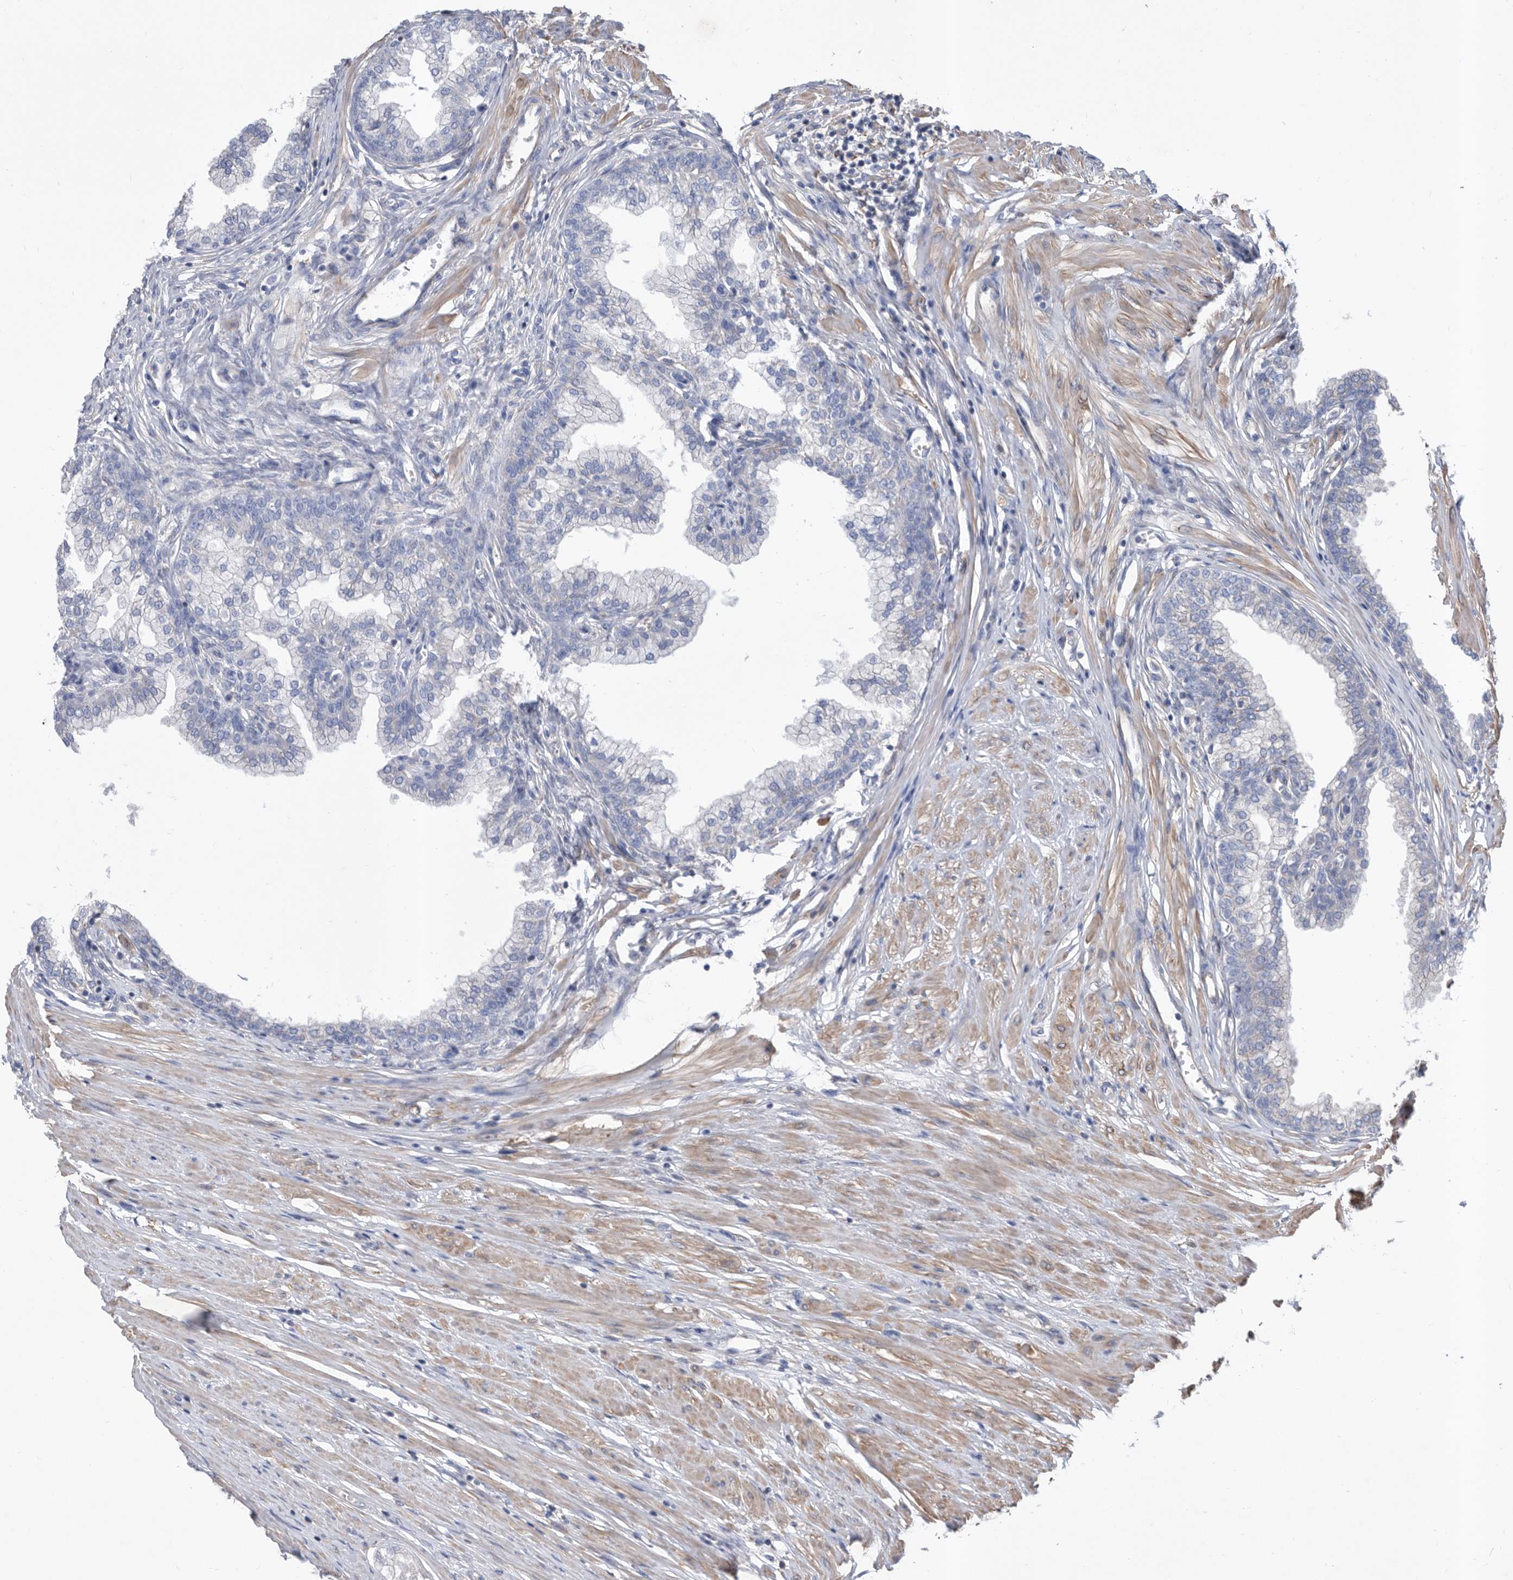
{"staining": {"intensity": "negative", "quantity": "none", "location": "none"}, "tissue": "prostate", "cell_type": "Glandular cells", "image_type": "normal", "snomed": [{"axis": "morphology", "description": "Normal tissue, NOS"}, {"axis": "morphology", "description": "Urothelial carcinoma, Low grade"}, {"axis": "topography", "description": "Urinary bladder"}, {"axis": "topography", "description": "Prostate"}], "caption": "Immunohistochemistry (IHC) of normal prostate shows no staining in glandular cells. Brightfield microscopy of immunohistochemistry (IHC) stained with DAB (3,3'-diaminobenzidine) (brown) and hematoxylin (blue), captured at high magnification.", "gene": "ATP13A3", "patient": {"sex": "male", "age": 60}}